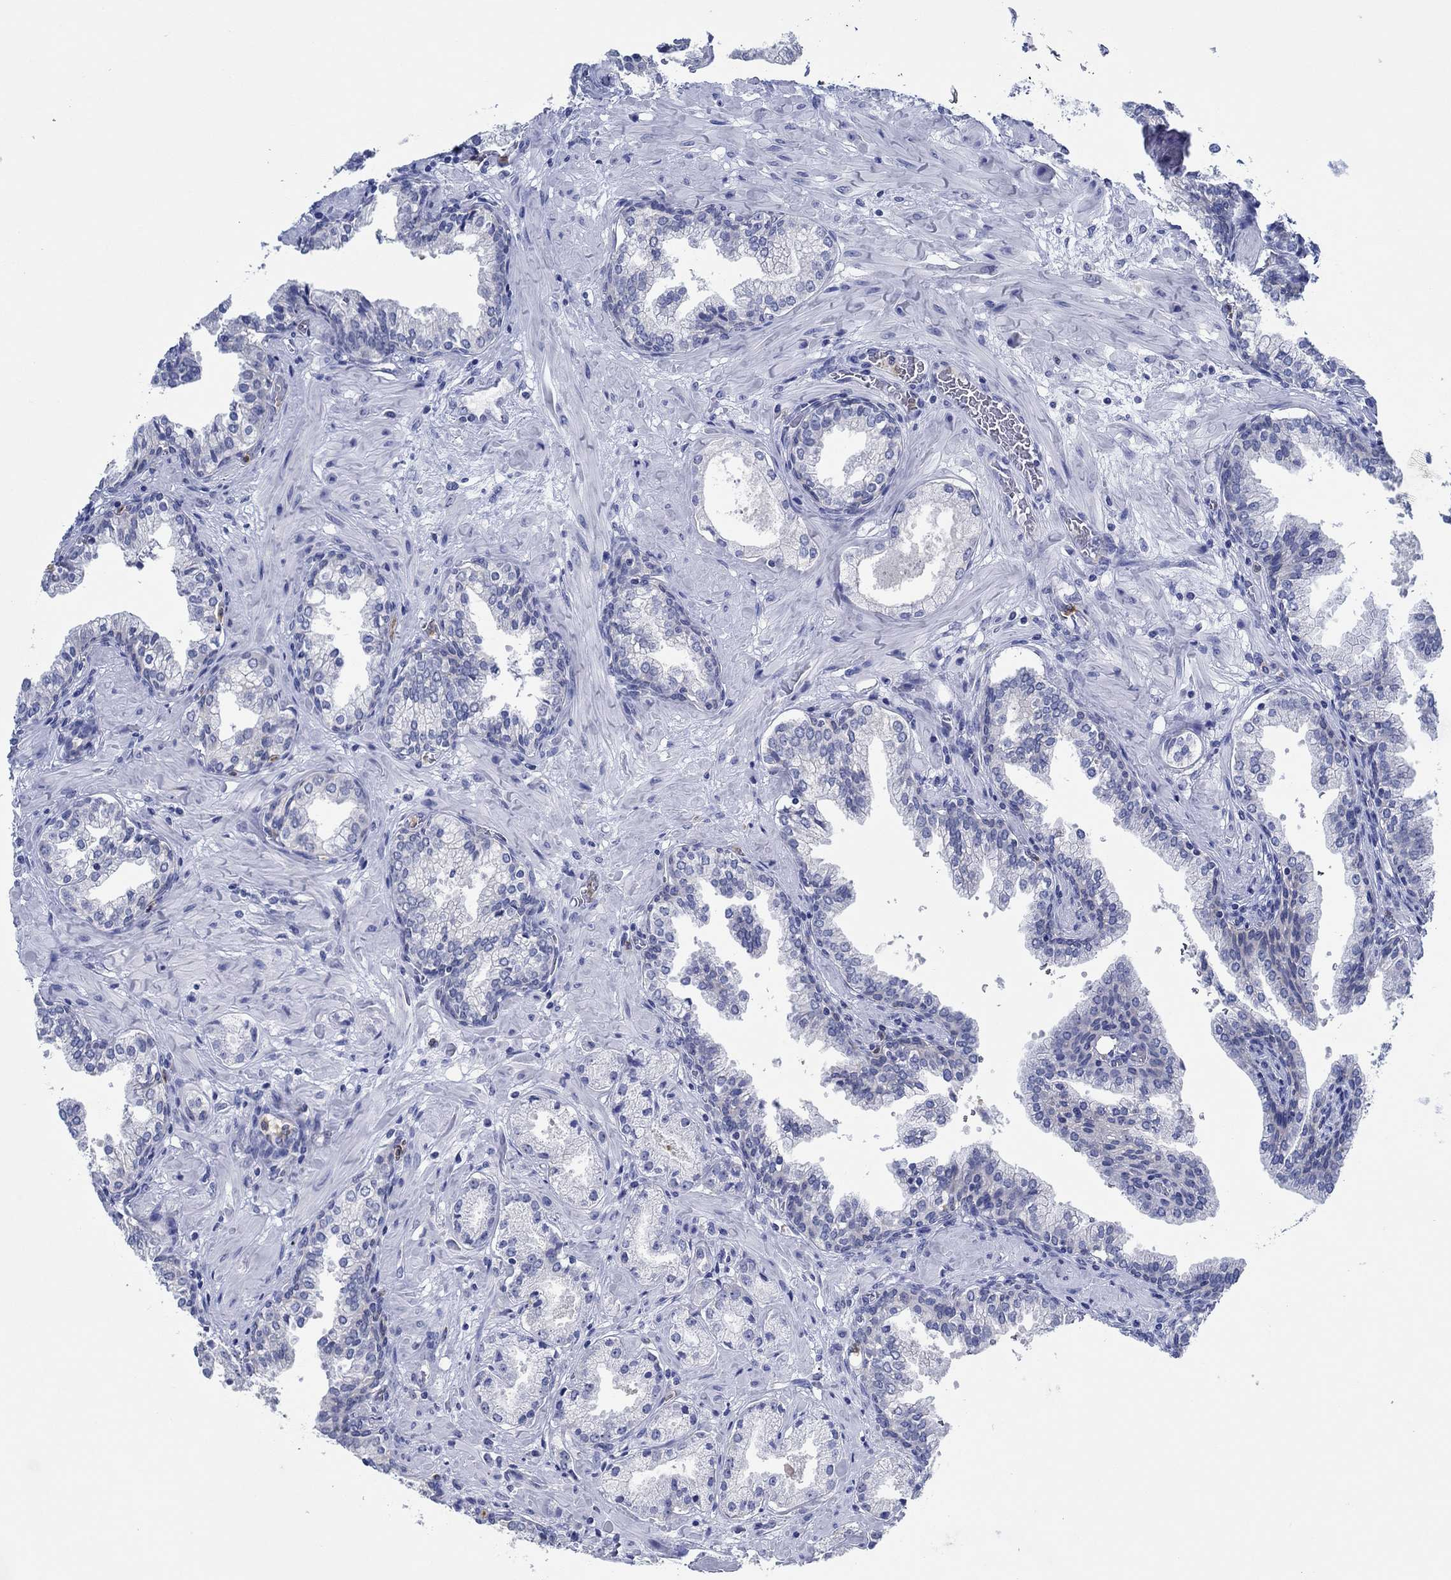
{"staining": {"intensity": "negative", "quantity": "none", "location": "none"}, "tissue": "prostate cancer", "cell_type": "Tumor cells", "image_type": "cancer", "snomed": [{"axis": "morphology", "description": "Adenocarcinoma, NOS"}, {"axis": "topography", "description": "Prostate and seminal vesicle, NOS"}, {"axis": "topography", "description": "Prostate"}], "caption": "Protein analysis of adenocarcinoma (prostate) reveals no significant staining in tumor cells.", "gene": "ZNF671", "patient": {"sex": "male", "age": 44}}